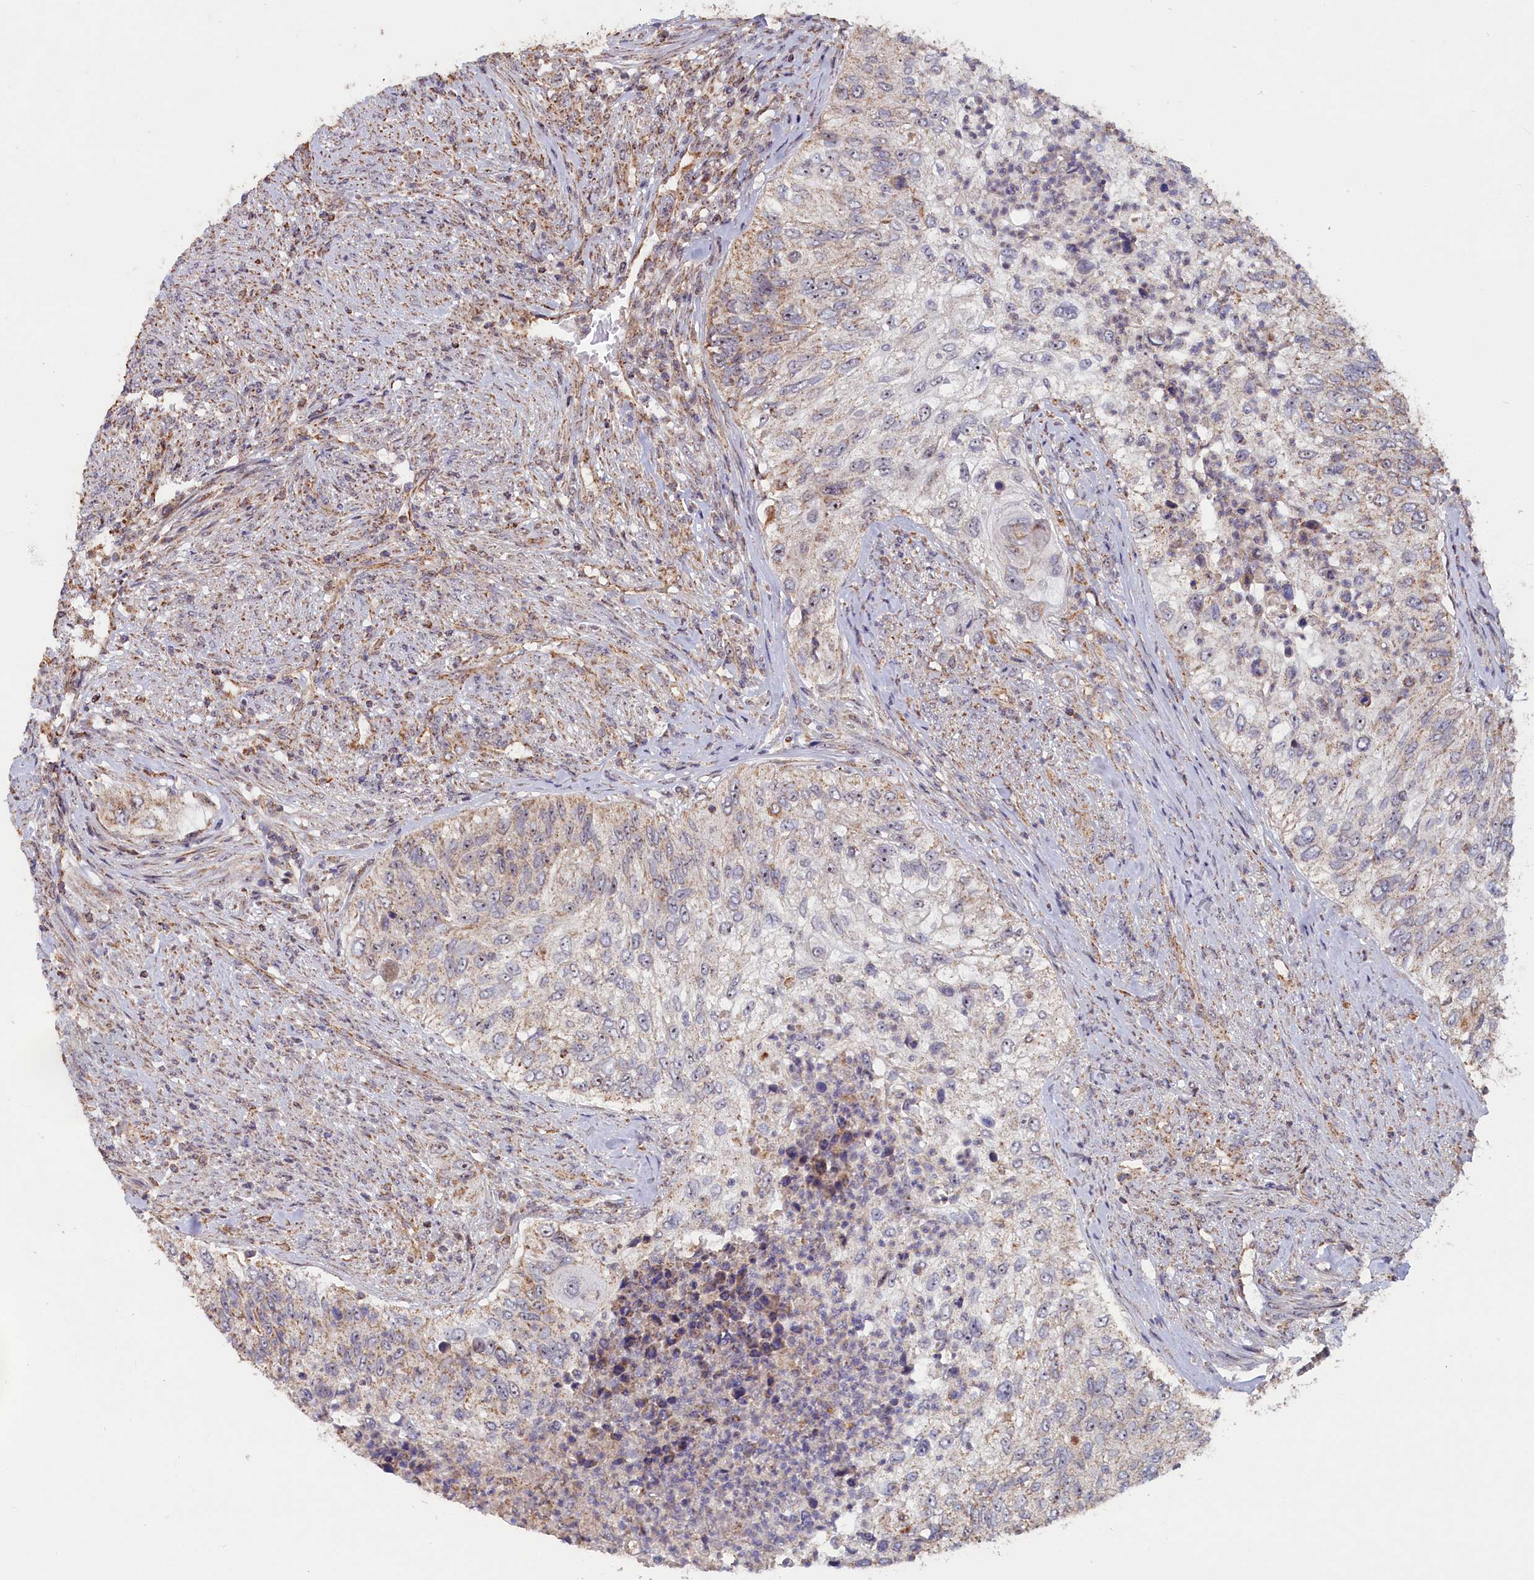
{"staining": {"intensity": "weak", "quantity": "<25%", "location": "cytoplasmic/membranous"}, "tissue": "urothelial cancer", "cell_type": "Tumor cells", "image_type": "cancer", "snomed": [{"axis": "morphology", "description": "Urothelial carcinoma, High grade"}, {"axis": "topography", "description": "Urinary bladder"}], "caption": "Immunohistochemistry of human urothelial carcinoma (high-grade) exhibits no expression in tumor cells.", "gene": "ZNF816", "patient": {"sex": "female", "age": 60}}